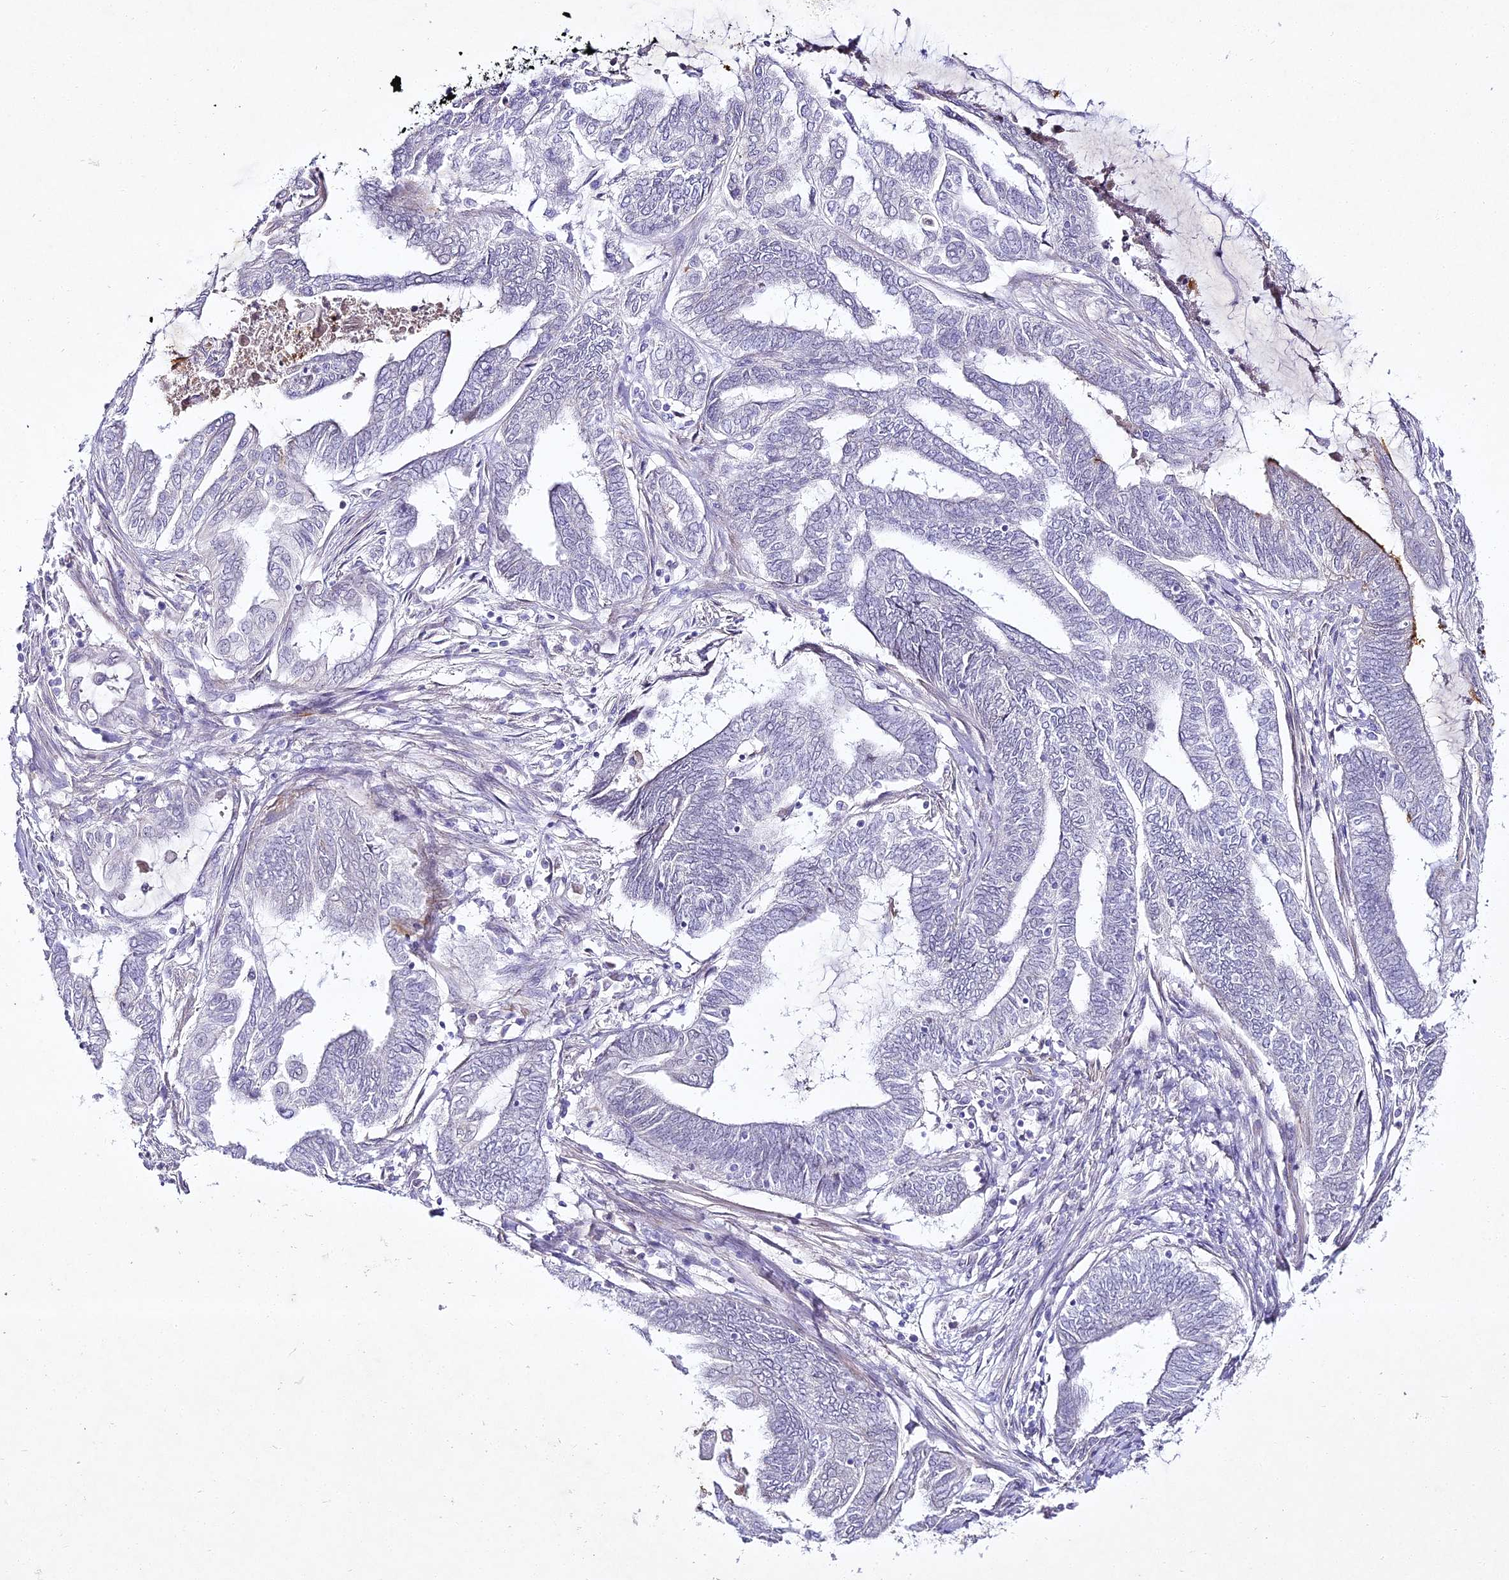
{"staining": {"intensity": "strong", "quantity": "<25%", "location": "cytoplasmic/membranous"}, "tissue": "endometrial cancer", "cell_type": "Tumor cells", "image_type": "cancer", "snomed": [{"axis": "morphology", "description": "Adenocarcinoma, NOS"}, {"axis": "topography", "description": "Uterus"}, {"axis": "topography", "description": "Endometrium"}], "caption": "This image displays endometrial adenocarcinoma stained with immunohistochemistry to label a protein in brown. The cytoplasmic/membranous of tumor cells show strong positivity for the protein. Nuclei are counter-stained blue.", "gene": "ALPG", "patient": {"sex": "female", "age": 70}}